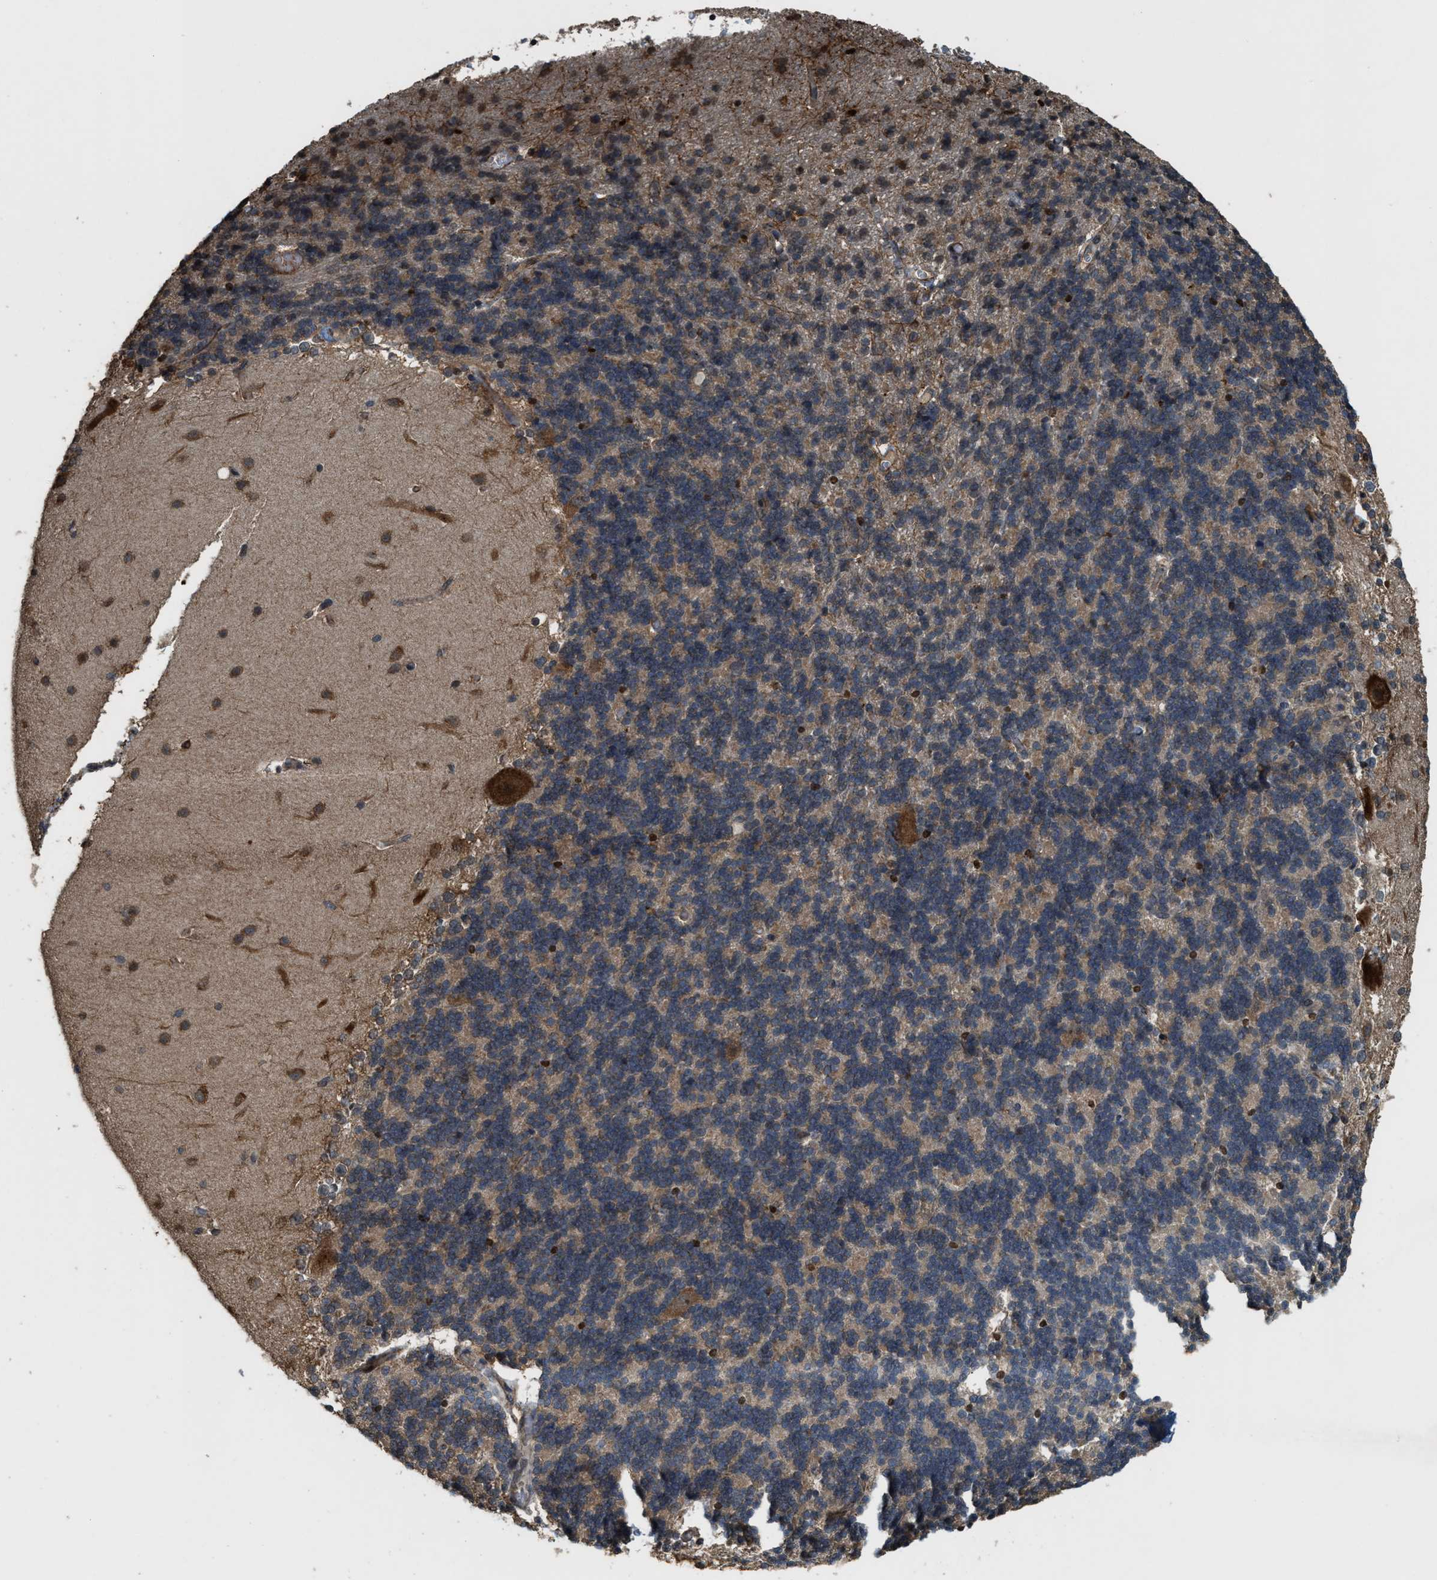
{"staining": {"intensity": "weak", "quantity": ">75%", "location": "cytoplasmic/membranous"}, "tissue": "cerebellum", "cell_type": "Cells in granular layer", "image_type": "normal", "snomed": [{"axis": "morphology", "description": "Normal tissue, NOS"}, {"axis": "topography", "description": "Cerebellum"}], "caption": "Immunohistochemistry of unremarkable cerebellum exhibits low levels of weak cytoplasmic/membranous positivity in about >75% of cells in granular layer. The staining is performed using DAB (3,3'-diaminobenzidine) brown chromogen to label protein expression. The nuclei are counter-stained blue using hematoxylin.", "gene": "ARHGEF5", "patient": {"sex": "female", "age": 19}}